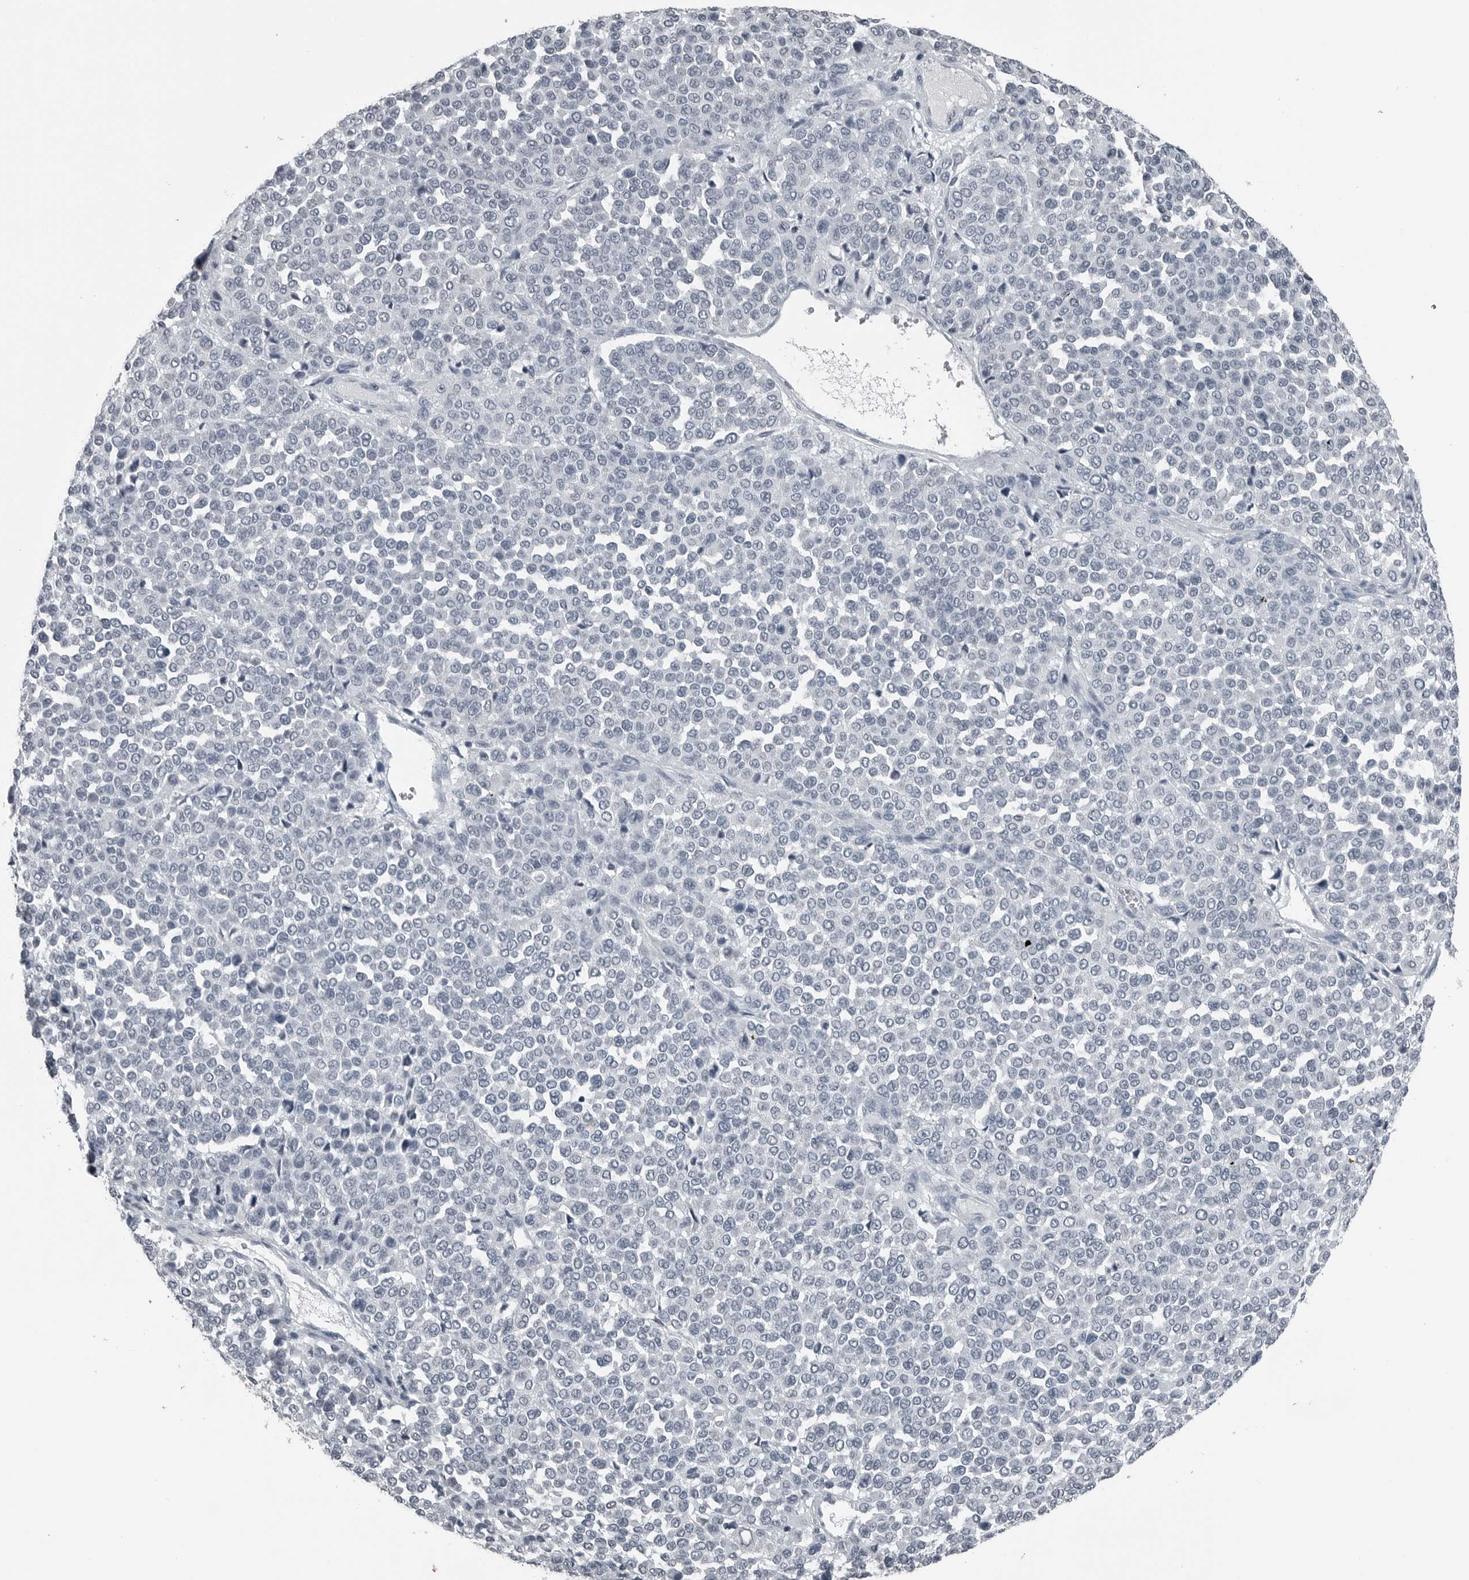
{"staining": {"intensity": "negative", "quantity": "none", "location": "none"}, "tissue": "melanoma", "cell_type": "Tumor cells", "image_type": "cancer", "snomed": [{"axis": "morphology", "description": "Malignant melanoma, Metastatic site"}, {"axis": "topography", "description": "Pancreas"}], "caption": "An image of human malignant melanoma (metastatic site) is negative for staining in tumor cells.", "gene": "SPINK1", "patient": {"sex": "female", "age": 30}}